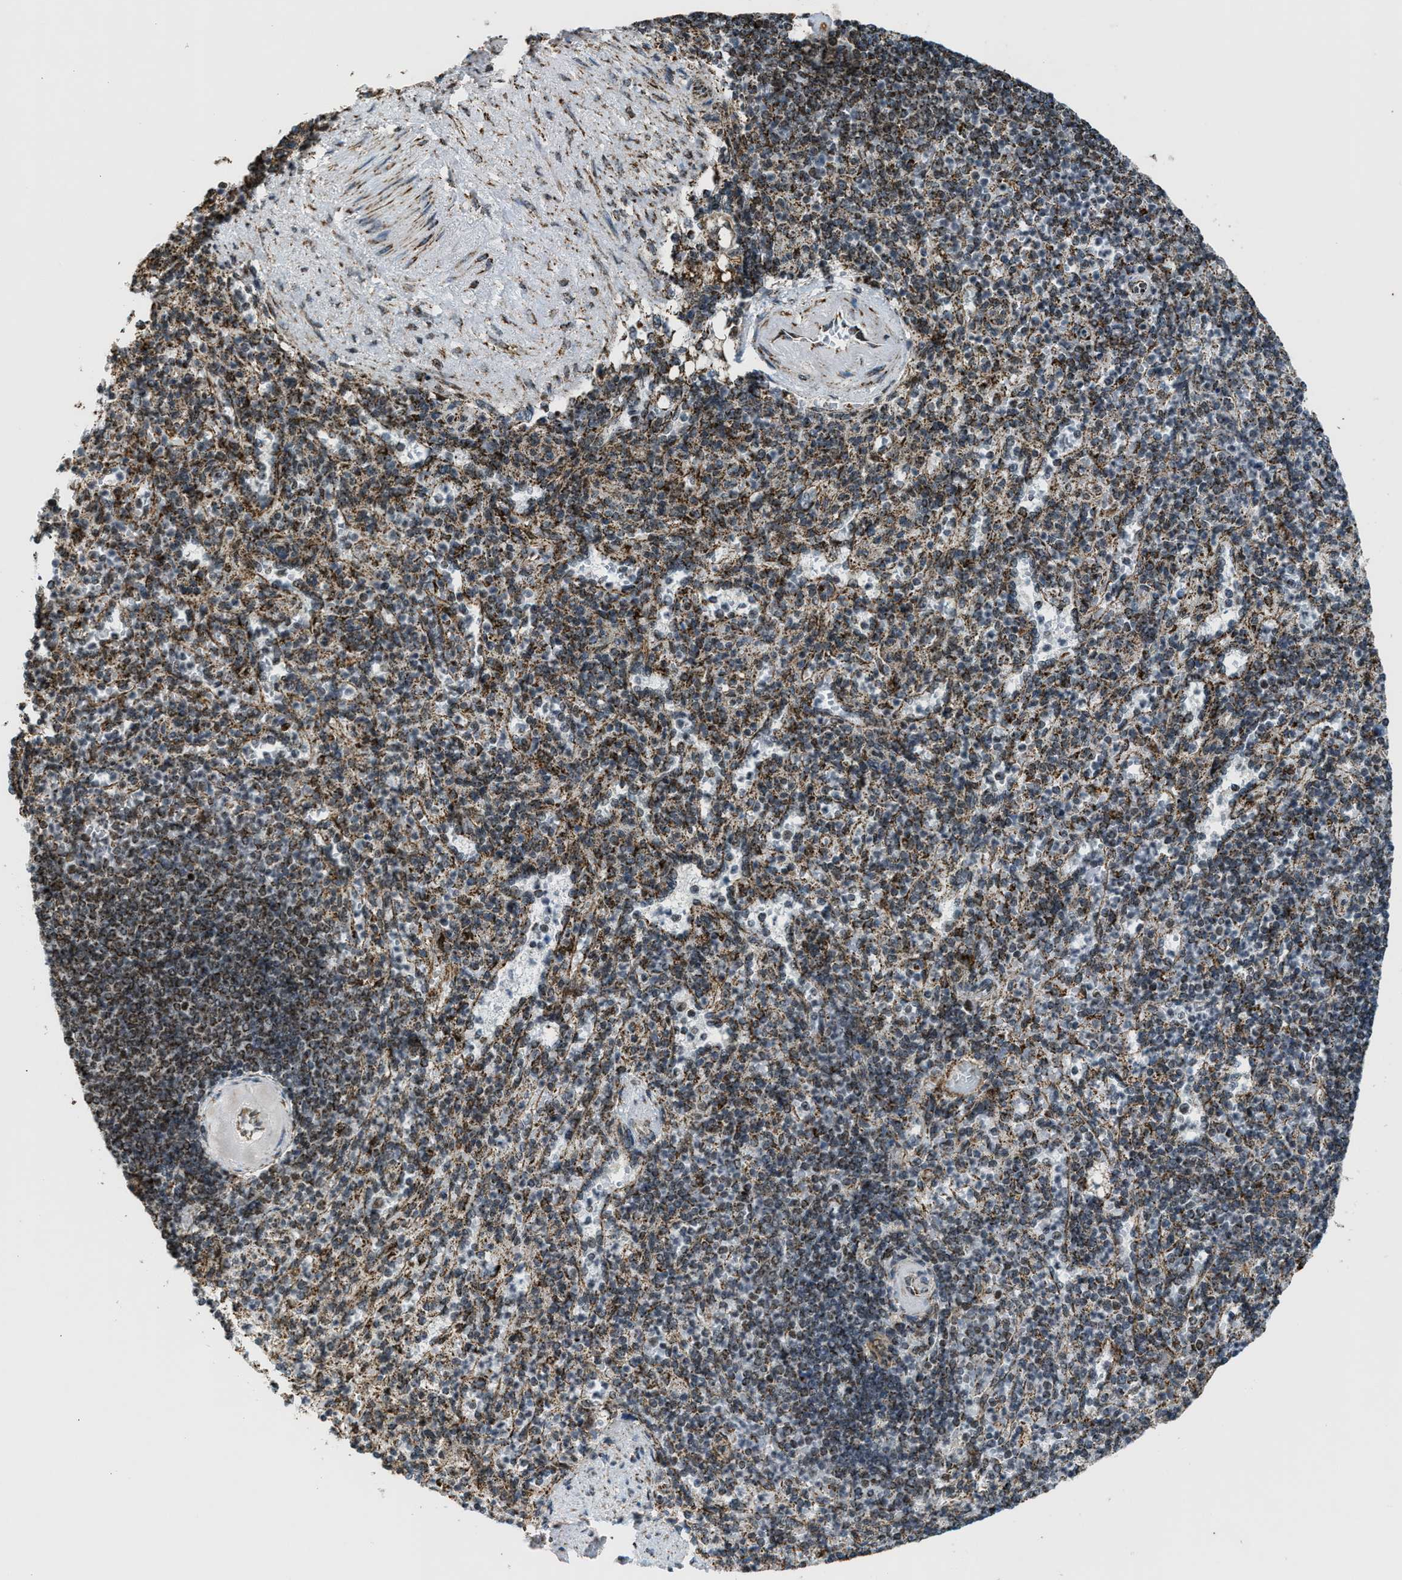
{"staining": {"intensity": "moderate", "quantity": ">75%", "location": "cytoplasmic/membranous"}, "tissue": "spleen", "cell_type": "Cells in red pulp", "image_type": "normal", "snomed": [{"axis": "morphology", "description": "Normal tissue, NOS"}, {"axis": "topography", "description": "Spleen"}], "caption": "Protein positivity by immunohistochemistry exhibits moderate cytoplasmic/membranous positivity in about >75% of cells in red pulp in unremarkable spleen. (Brightfield microscopy of DAB IHC at high magnification).", "gene": "HIBADH", "patient": {"sex": "female", "age": 74}}